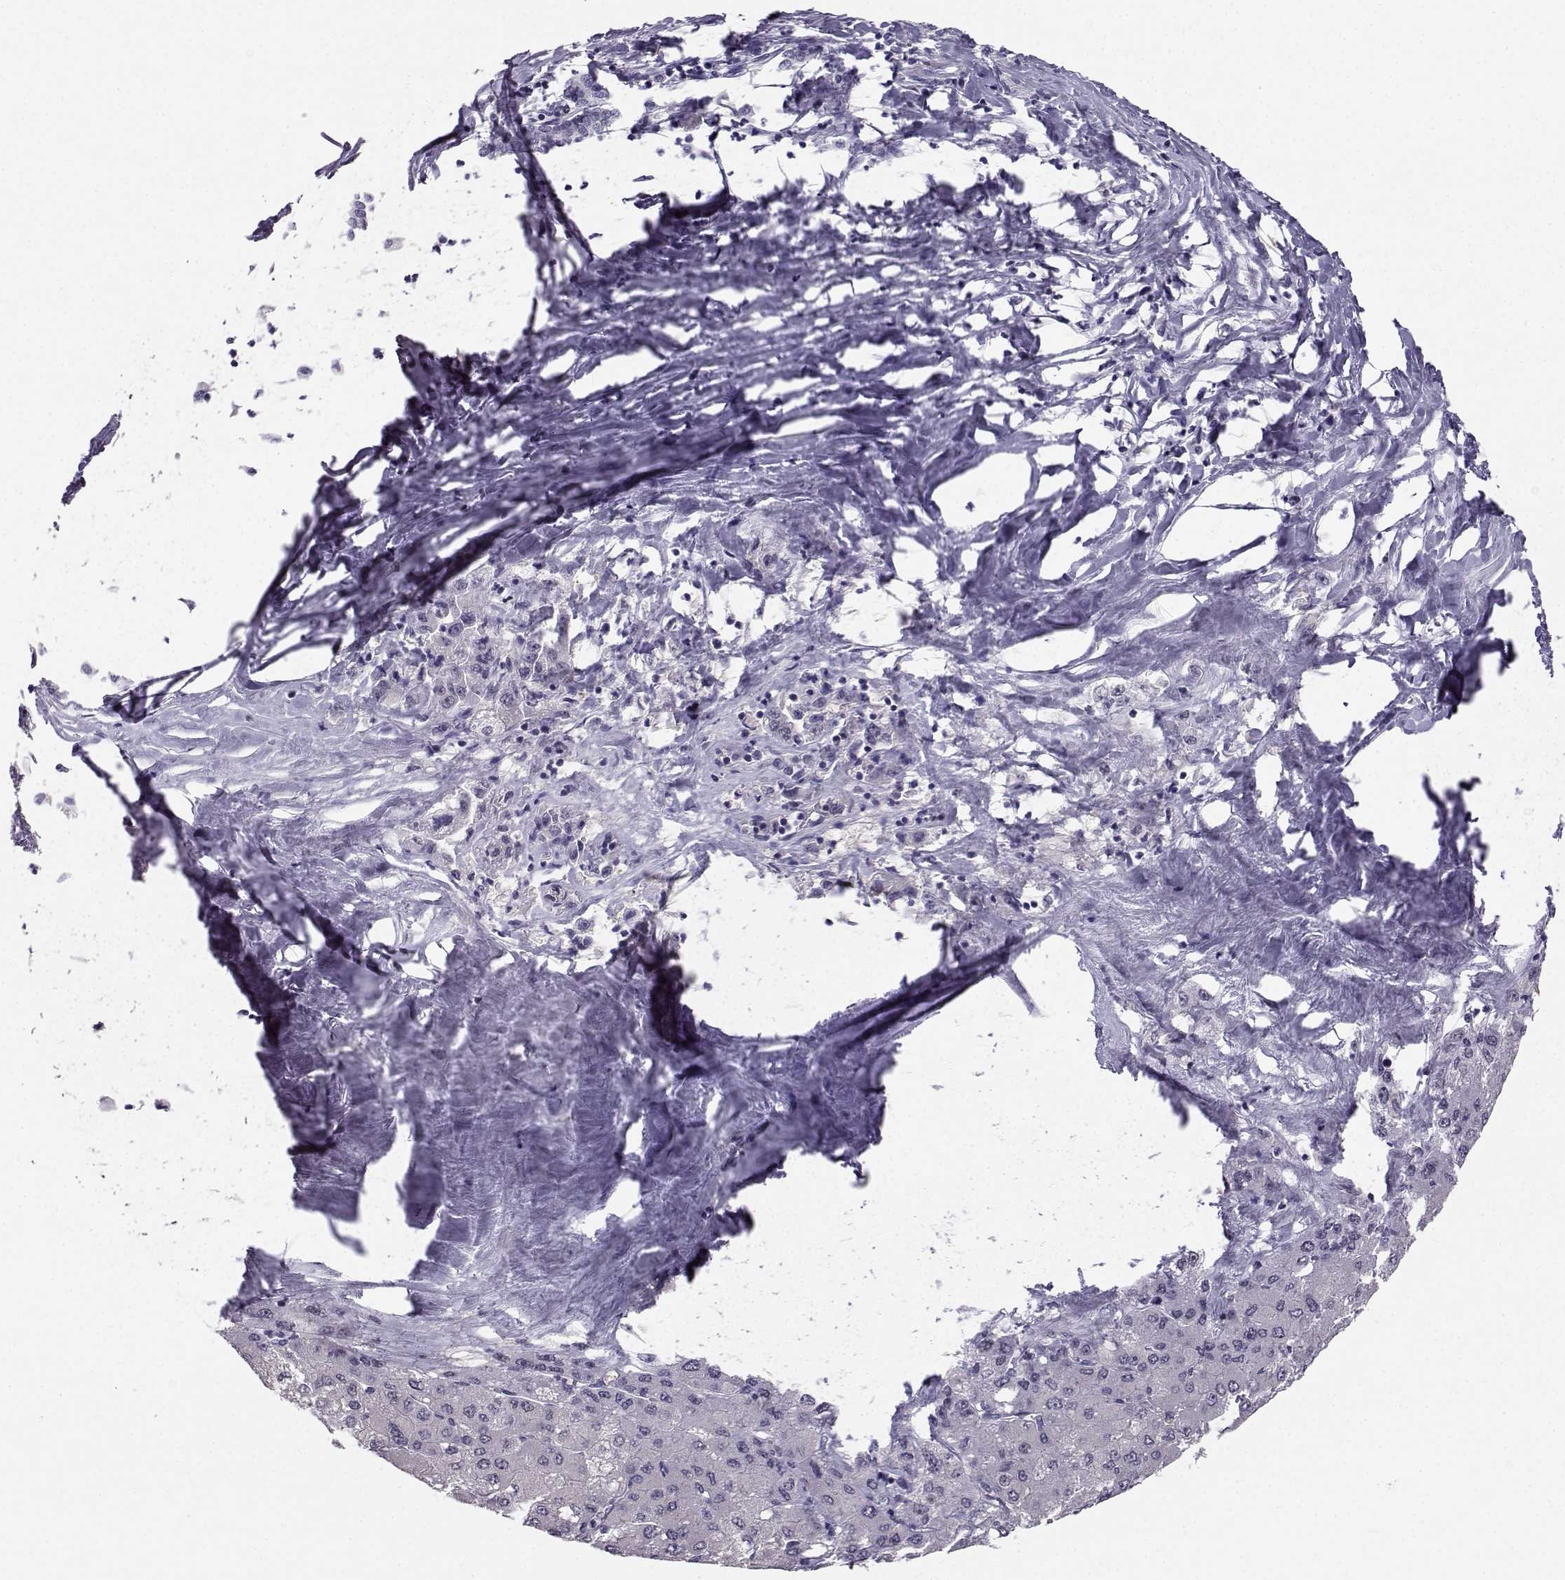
{"staining": {"intensity": "negative", "quantity": "none", "location": "none"}, "tissue": "liver cancer", "cell_type": "Tumor cells", "image_type": "cancer", "snomed": [{"axis": "morphology", "description": "Carcinoma, Hepatocellular, NOS"}, {"axis": "topography", "description": "Liver"}], "caption": "High magnification brightfield microscopy of liver cancer stained with DAB (3,3'-diaminobenzidine) (brown) and counterstained with hematoxylin (blue): tumor cells show no significant positivity.", "gene": "MROH7", "patient": {"sex": "male", "age": 40}}